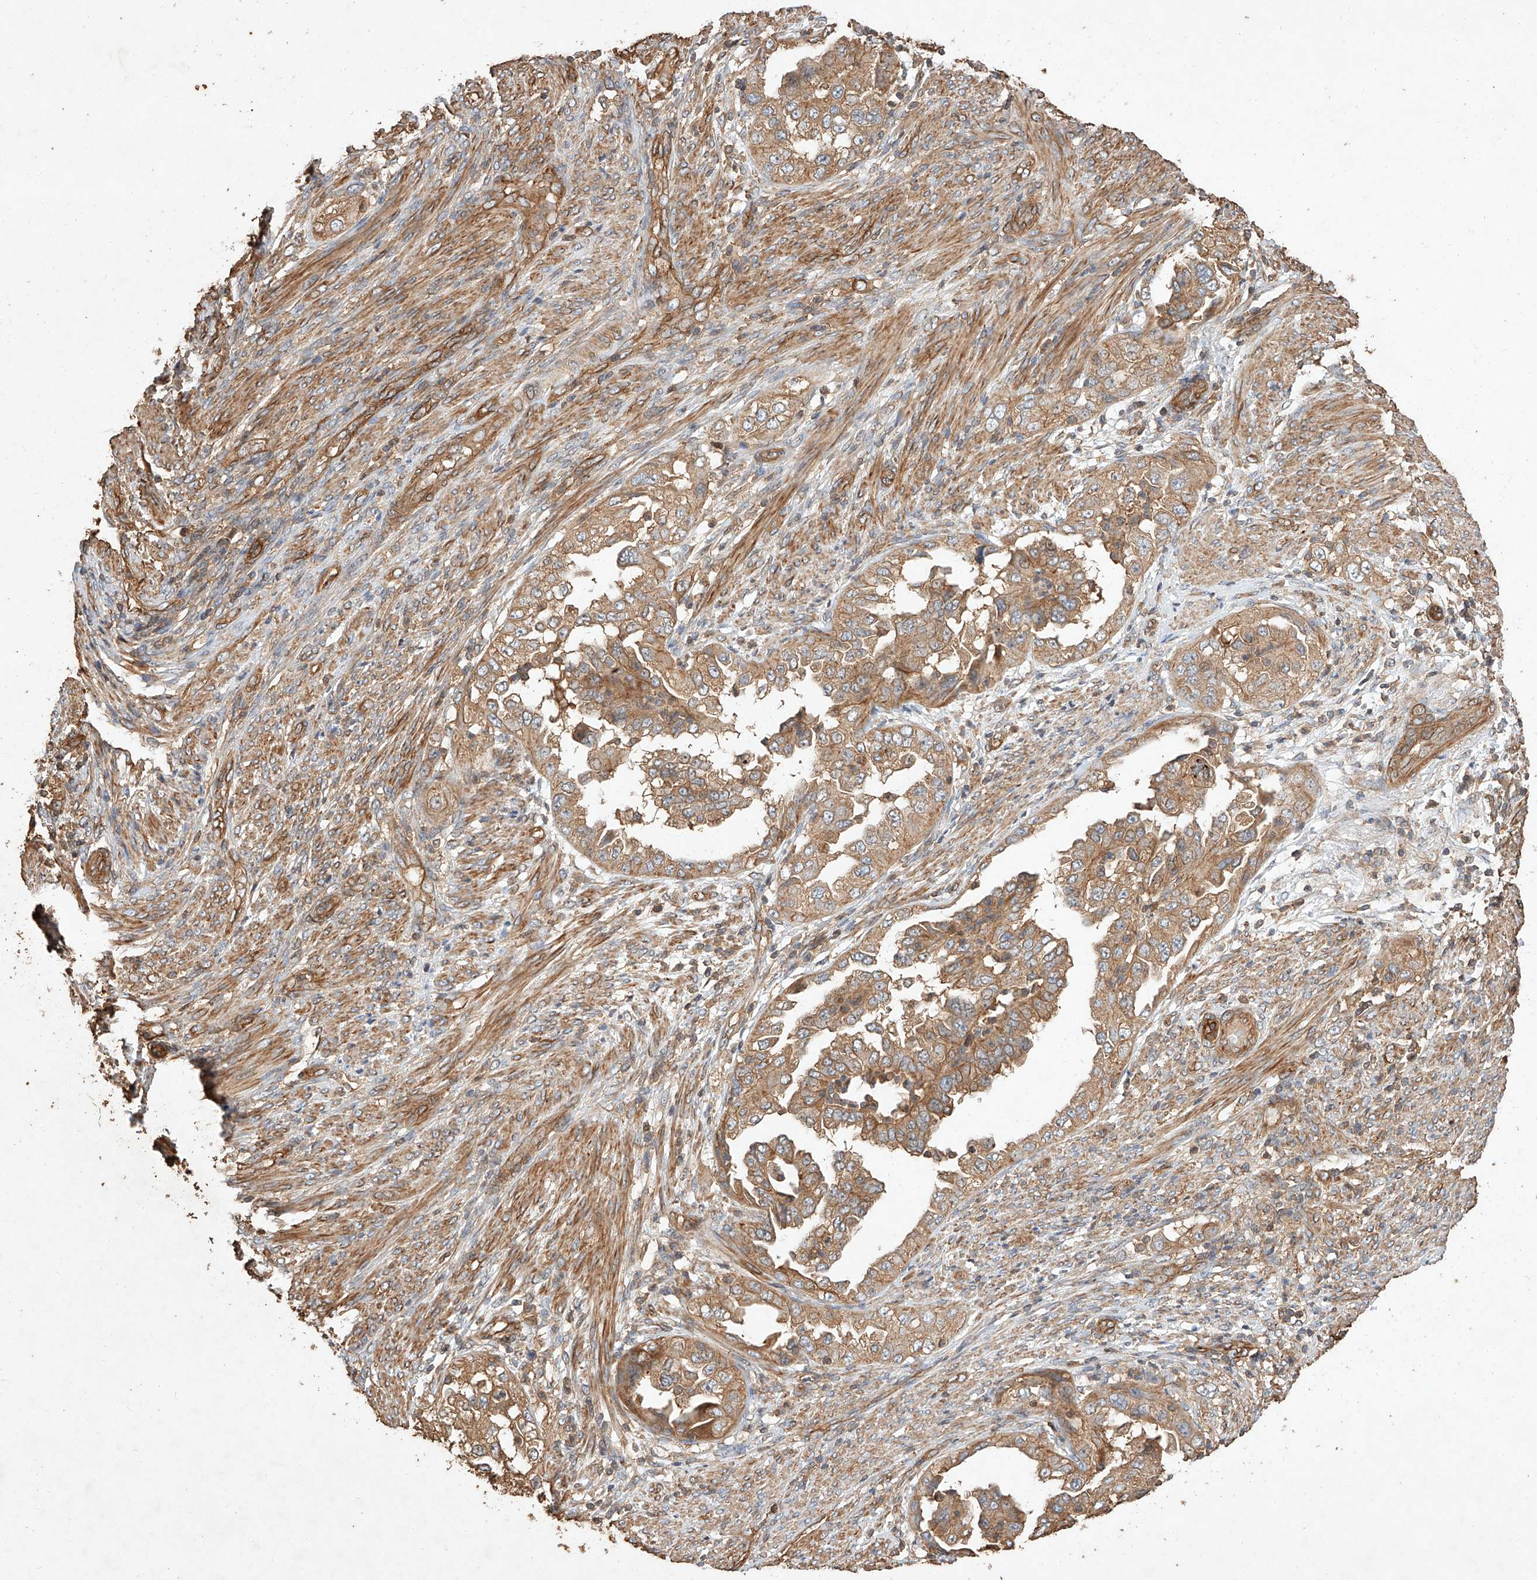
{"staining": {"intensity": "moderate", "quantity": ">75%", "location": "cytoplasmic/membranous"}, "tissue": "endometrial cancer", "cell_type": "Tumor cells", "image_type": "cancer", "snomed": [{"axis": "morphology", "description": "Adenocarcinoma, NOS"}, {"axis": "topography", "description": "Endometrium"}], "caption": "Immunohistochemical staining of human adenocarcinoma (endometrial) exhibits medium levels of moderate cytoplasmic/membranous staining in approximately >75% of tumor cells.", "gene": "GHDC", "patient": {"sex": "female", "age": 85}}